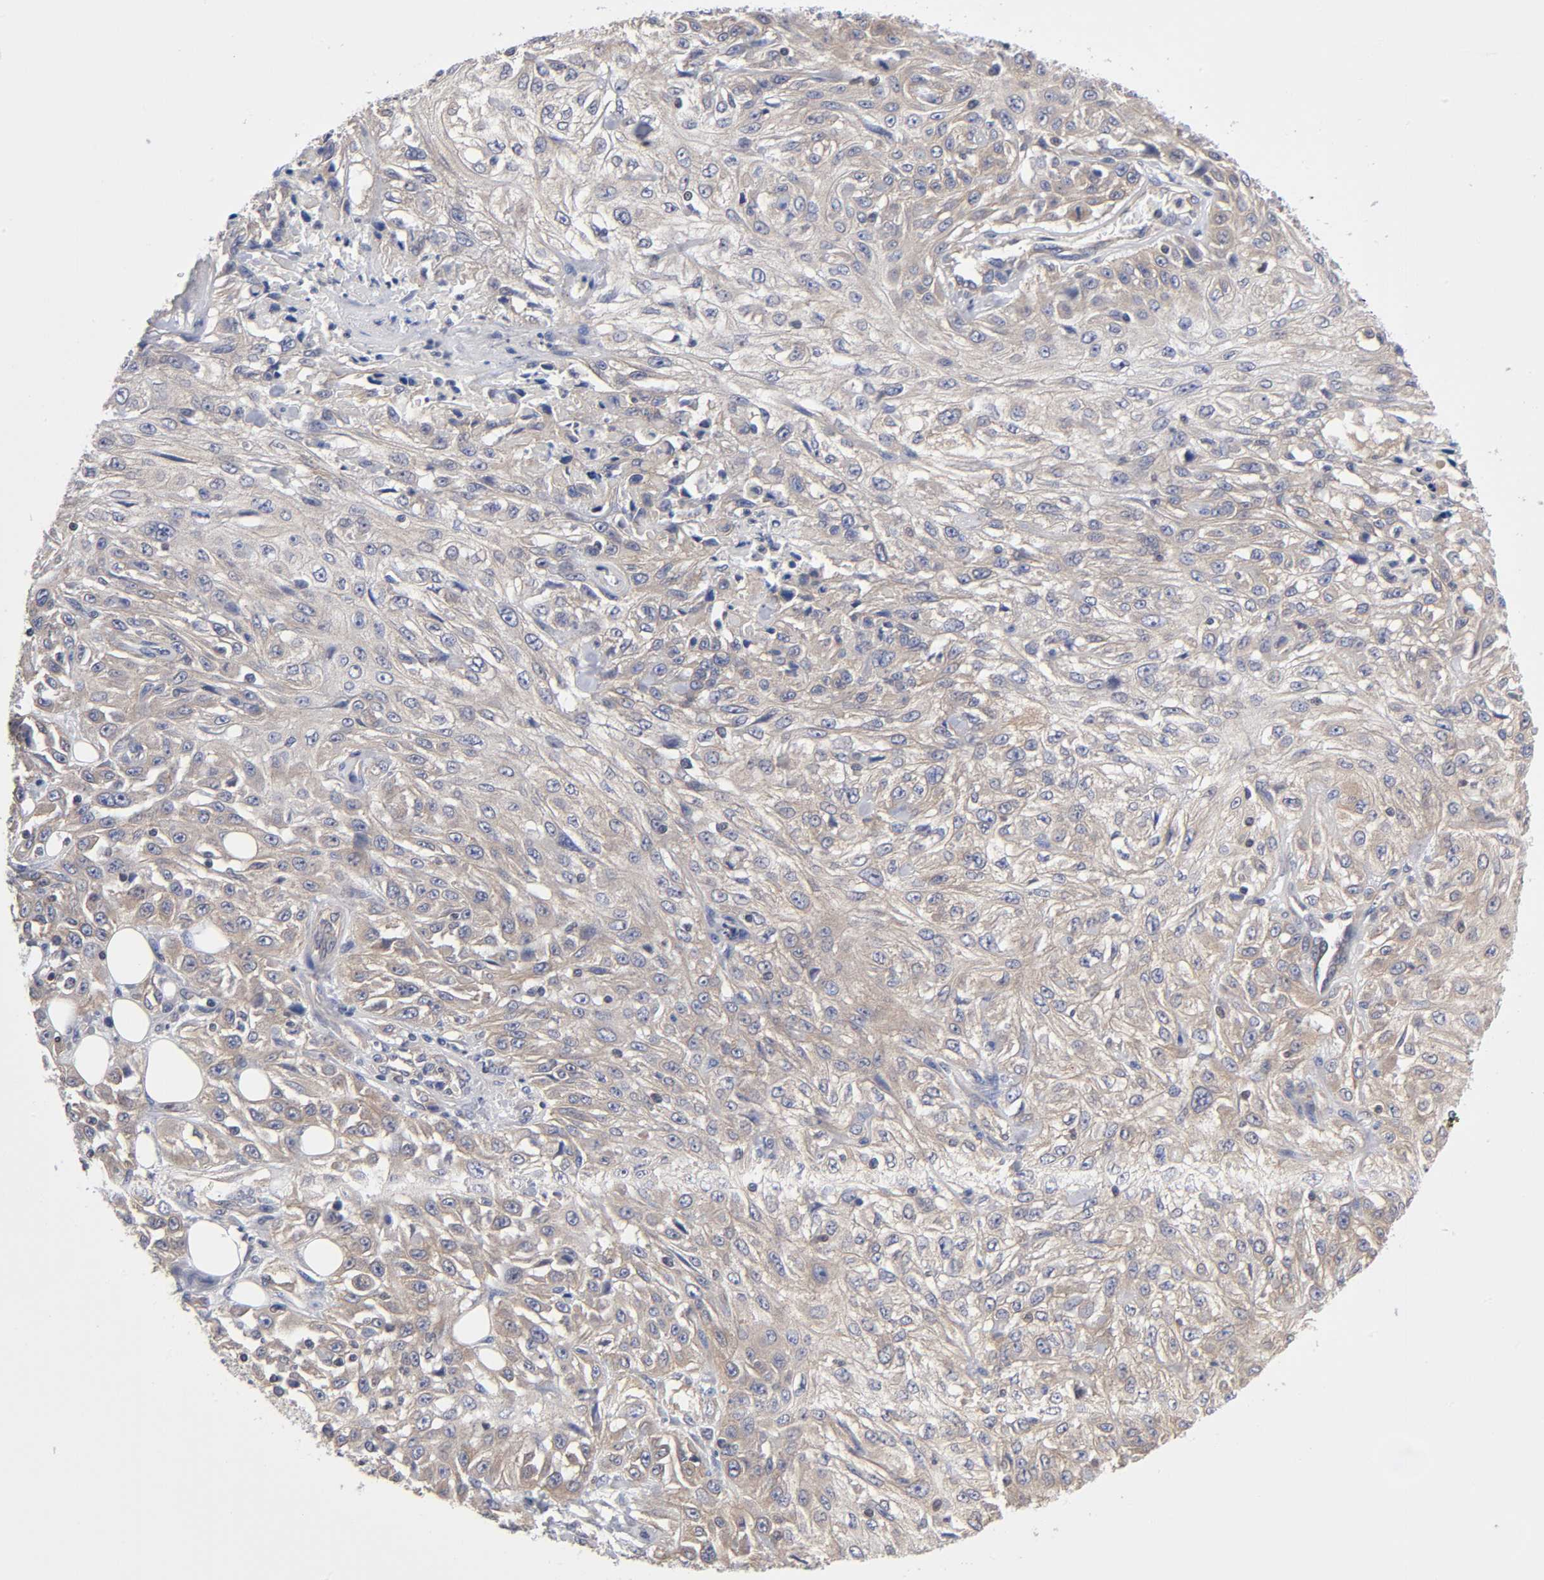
{"staining": {"intensity": "weak", "quantity": ">75%", "location": "cytoplasmic/membranous"}, "tissue": "skin cancer", "cell_type": "Tumor cells", "image_type": "cancer", "snomed": [{"axis": "morphology", "description": "Squamous cell carcinoma, NOS"}, {"axis": "topography", "description": "Skin"}], "caption": "Immunohistochemical staining of human skin cancer reveals weak cytoplasmic/membranous protein staining in approximately >75% of tumor cells. Ihc stains the protein in brown and the nuclei are stained blue.", "gene": "STRN3", "patient": {"sex": "male", "age": 75}}